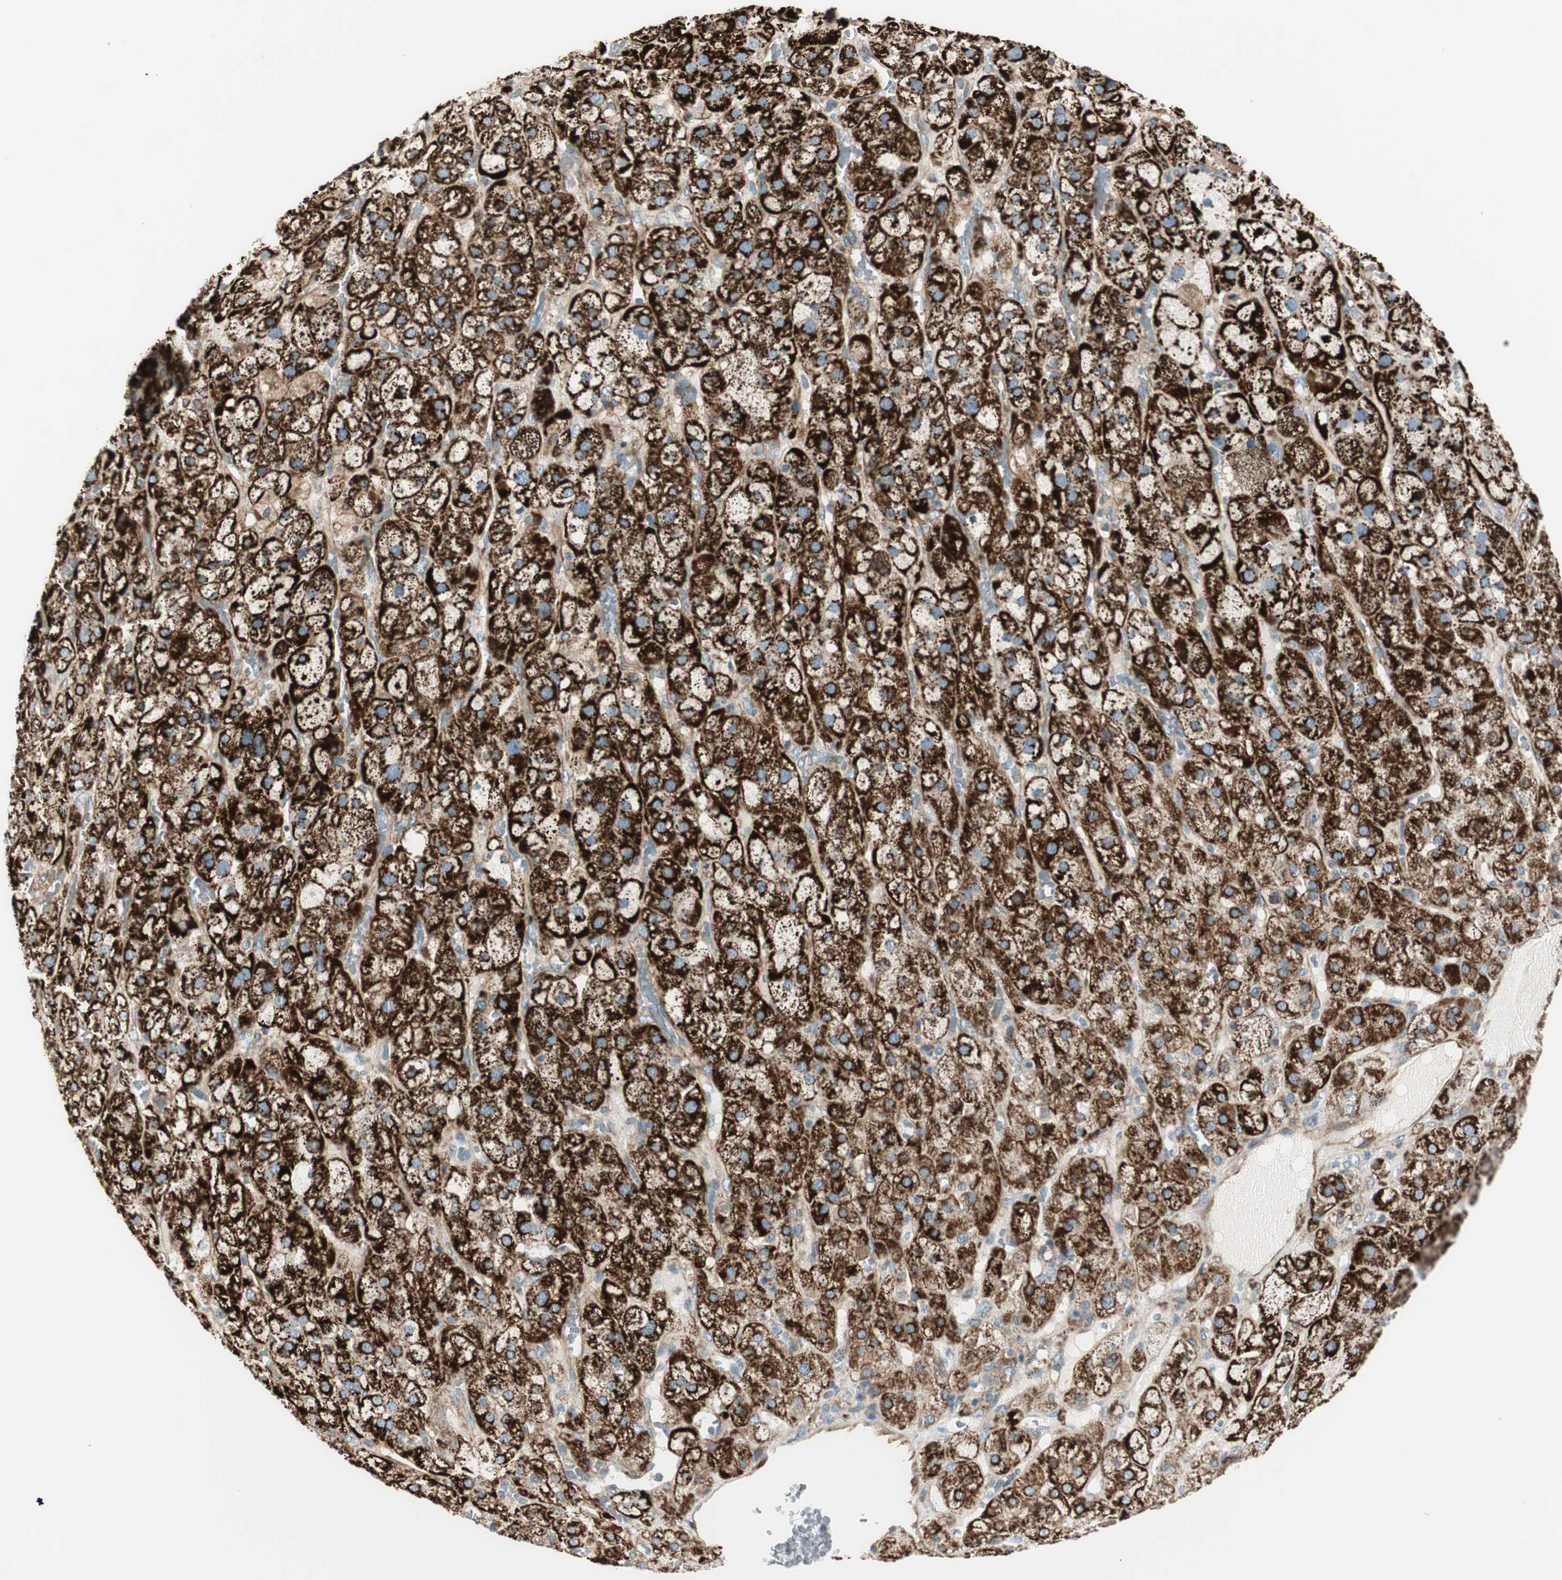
{"staining": {"intensity": "strong", "quantity": ">75%", "location": "cytoplasmic/membranous"}, "tissue": "adrenal gland", "cell_type": "Glandular cells", "image_type": "normal", "snomed": [{"axis": "morphology", "description": "Normal tissue, NOS"}, {"axis": "topography", "description": "Adrenal gland"}], "caption": "An image showing strong cytoplasmic/membranous staining in about >75% of glandular cells in unremarkable adrenal gland, as visualized by brown immunohistochemical staining.", "gene": "SRCIN1", "patient": {"sex": "female", "age": 47}}